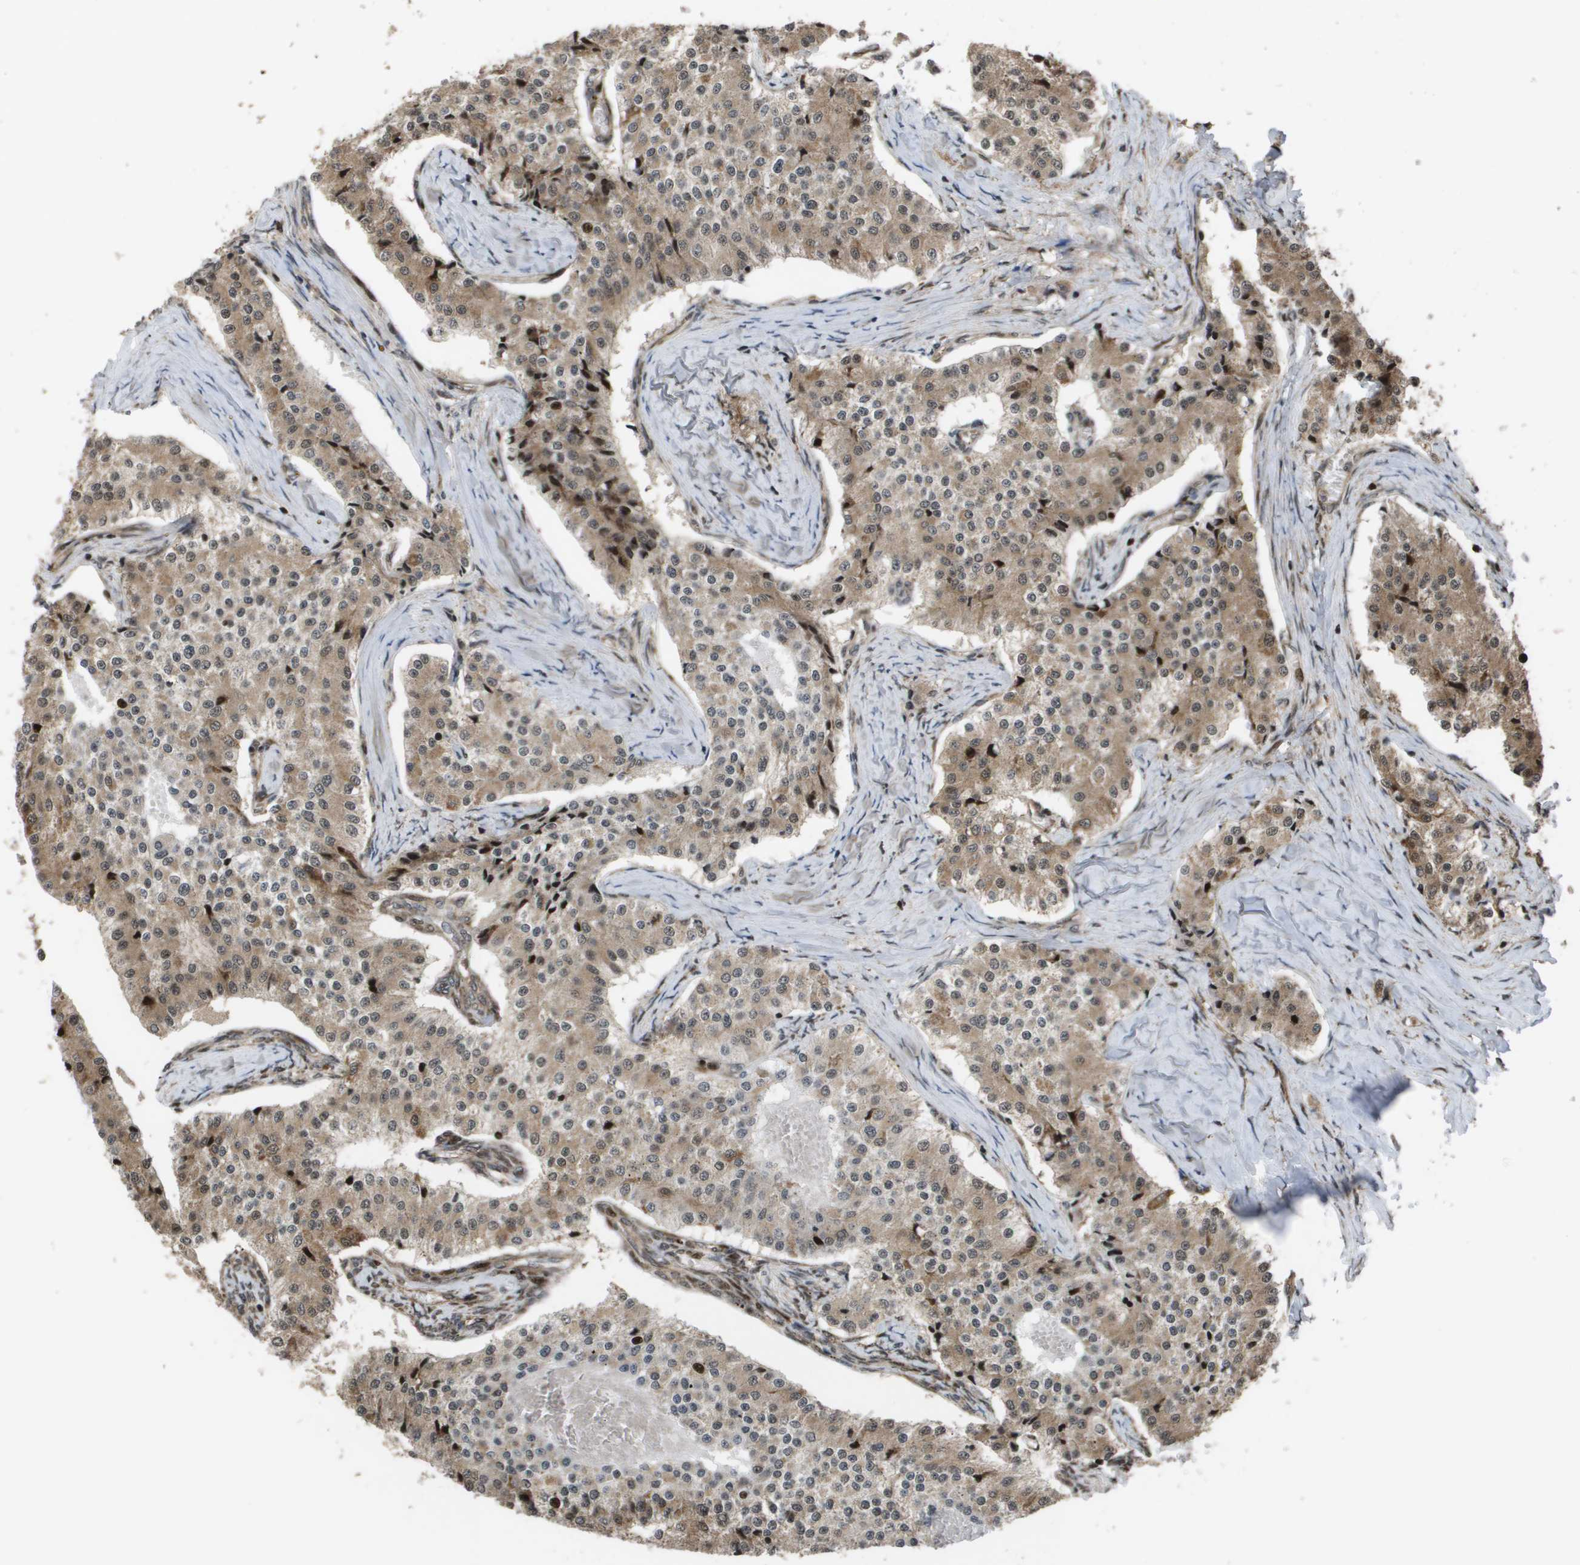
{"staining": {"intensity": "moderate", "quantity": ">75%", "location": "cytoplasmic/membranous,nuclear"}, "tissue": "carcinoid", "cell_type": "Tumor cells", "image_type": "cancer", "snomed": [{"axis": "morphology", "description": "Carcinoid, malignant, NOS"}, {"axis": "topography", "description": "Colon"}], "caption": "DAB (3,3'-diaminobenzidine) immunohistochemical staining of human carcinoid shows moderate cytoplasmic/membranous and nuclear protein staining in about >75% of tumor cells.", "gene": "AXIN2", "patient": {"sex": "female", "age": 52}}